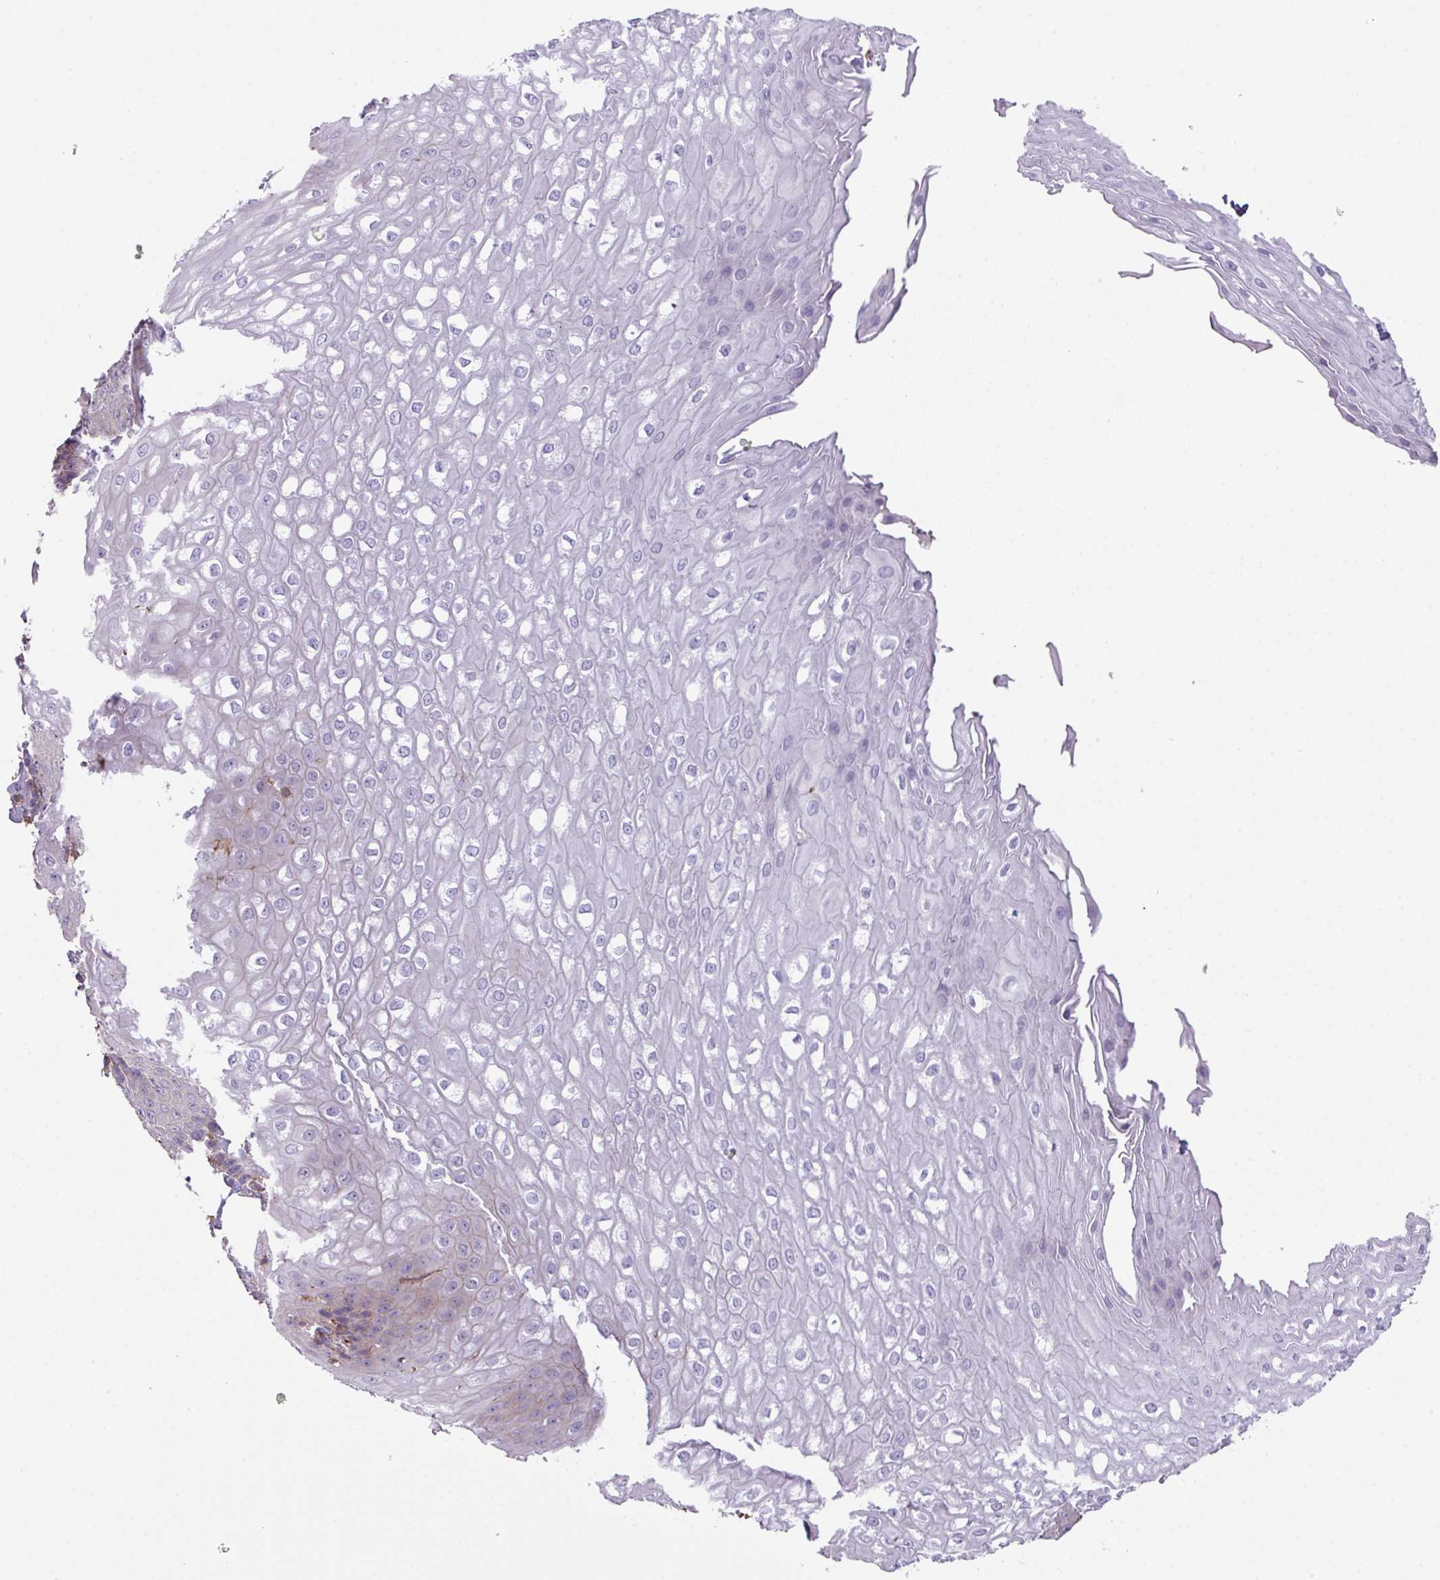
{"staining": {"intensity": "negative", "quantity": "none", "location": "none"}, "tissue": "esophagus", "cell_type": "Squamous epithelial cells", "image_type": "normal", "snomed": [{"axis": "morphology", "description": "Normal tissue, NOS"}, {"axis": "topography", "description": "Esophagus"}], "caption": "Unremarkable esophagus was stained to show a protein in brown. There is no significant staining in squamous epithelial cells. (DAB immunohistochemistry (IHC) visualized using brightfield microscopy, high magnification).", "gene": "LRRC41", "patient": {"sex": "male", "age": 67}}